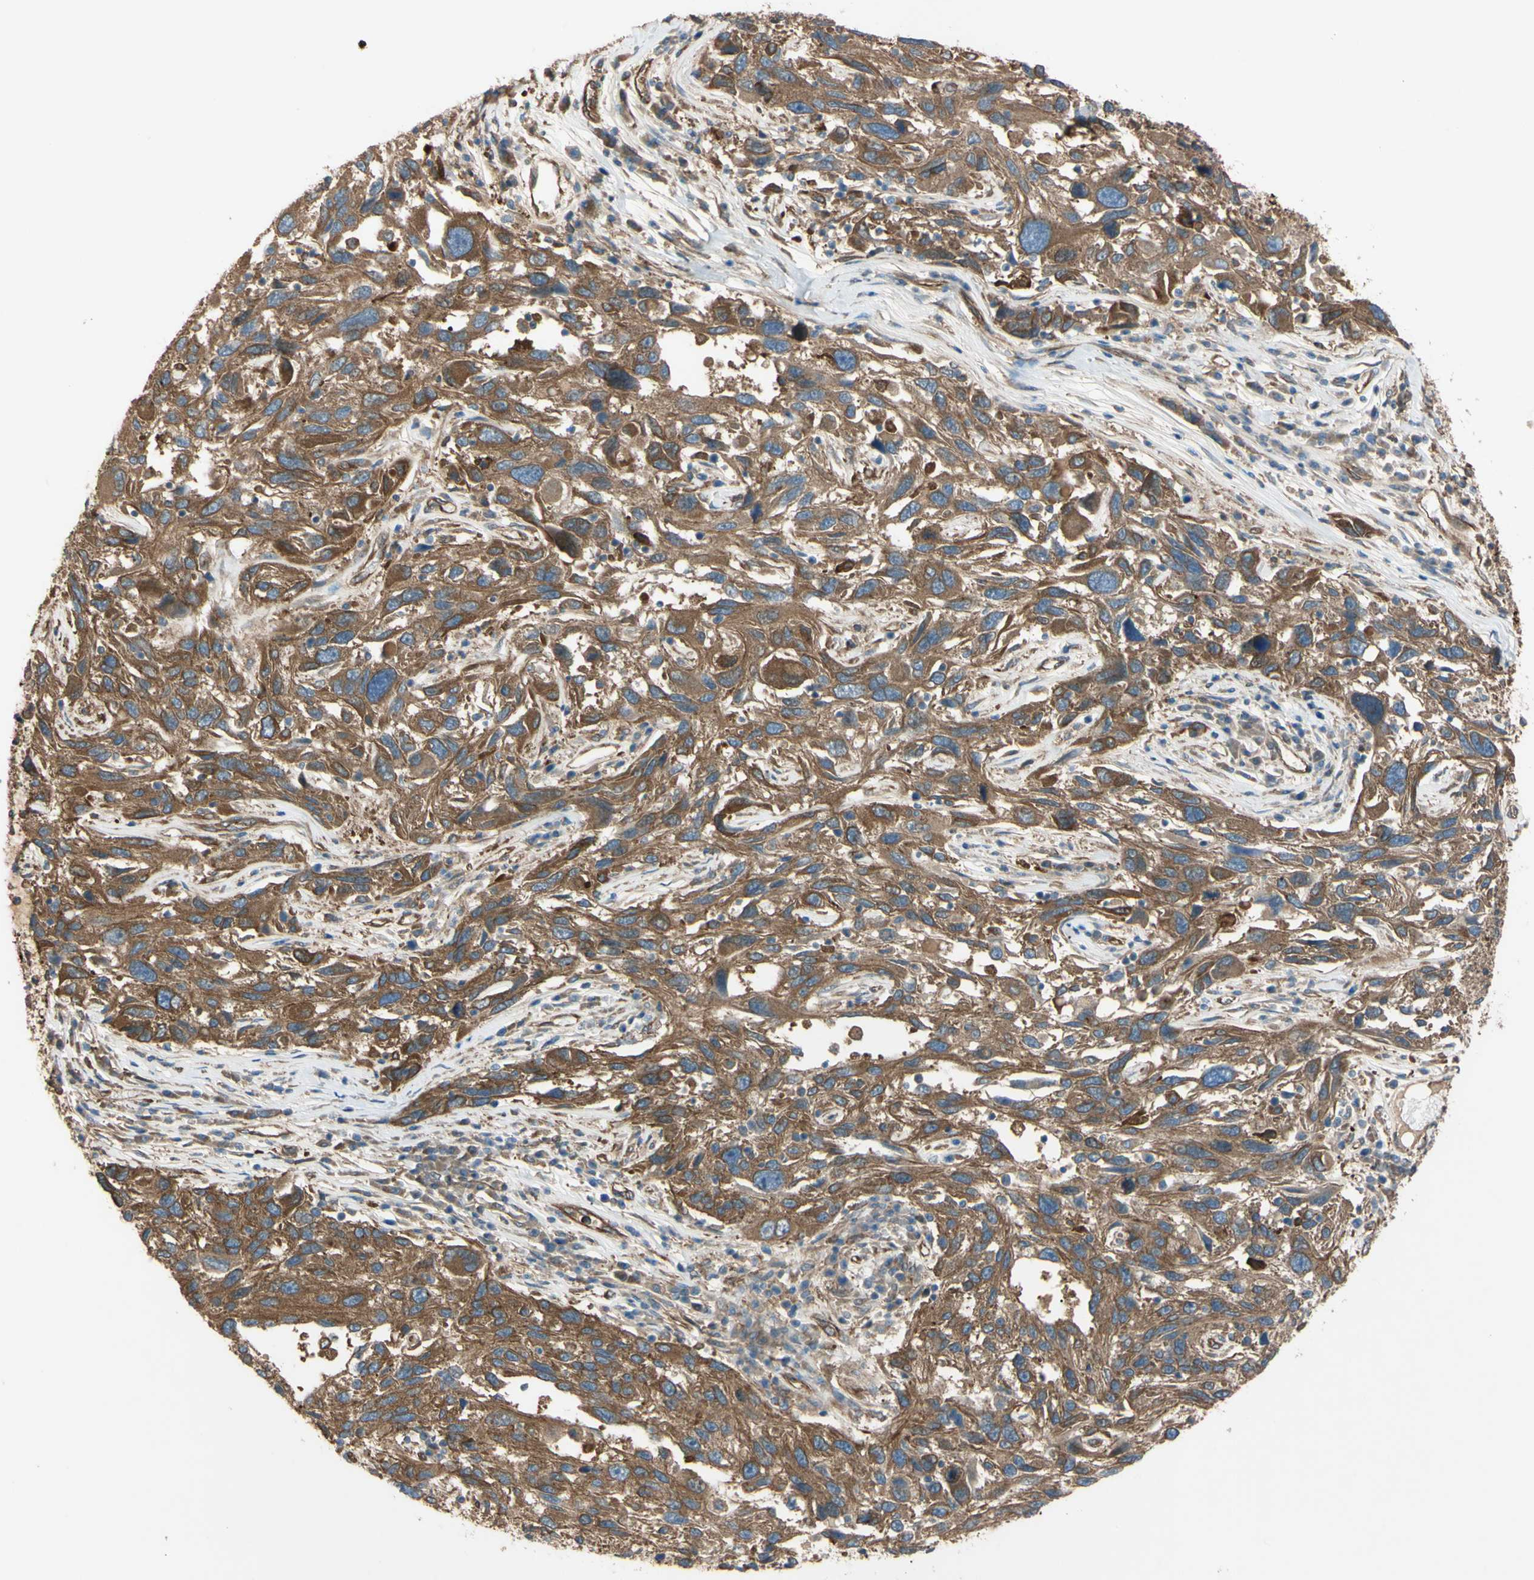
{"staining": {"intensity": "moderate", "quantity": ">75%", "location": "cytoplasmic/membranous"}, "tissue": "melanoma", "cell_type": "Tumor cells", "image_type": "cancer", "snomed": [{"axis": "morphology", "description": "Malignant melanoma, NOS"}, {"axis": "topography", "description": "Skin"}], "caption": "Tumor cells exhibit medium levels of moderate cytoplasmic/membranous positivity in approximately >75% of cells in human malignant melanoma.", "gene": "PTPN12", "patient": {"sex": "male", "age": 53}}